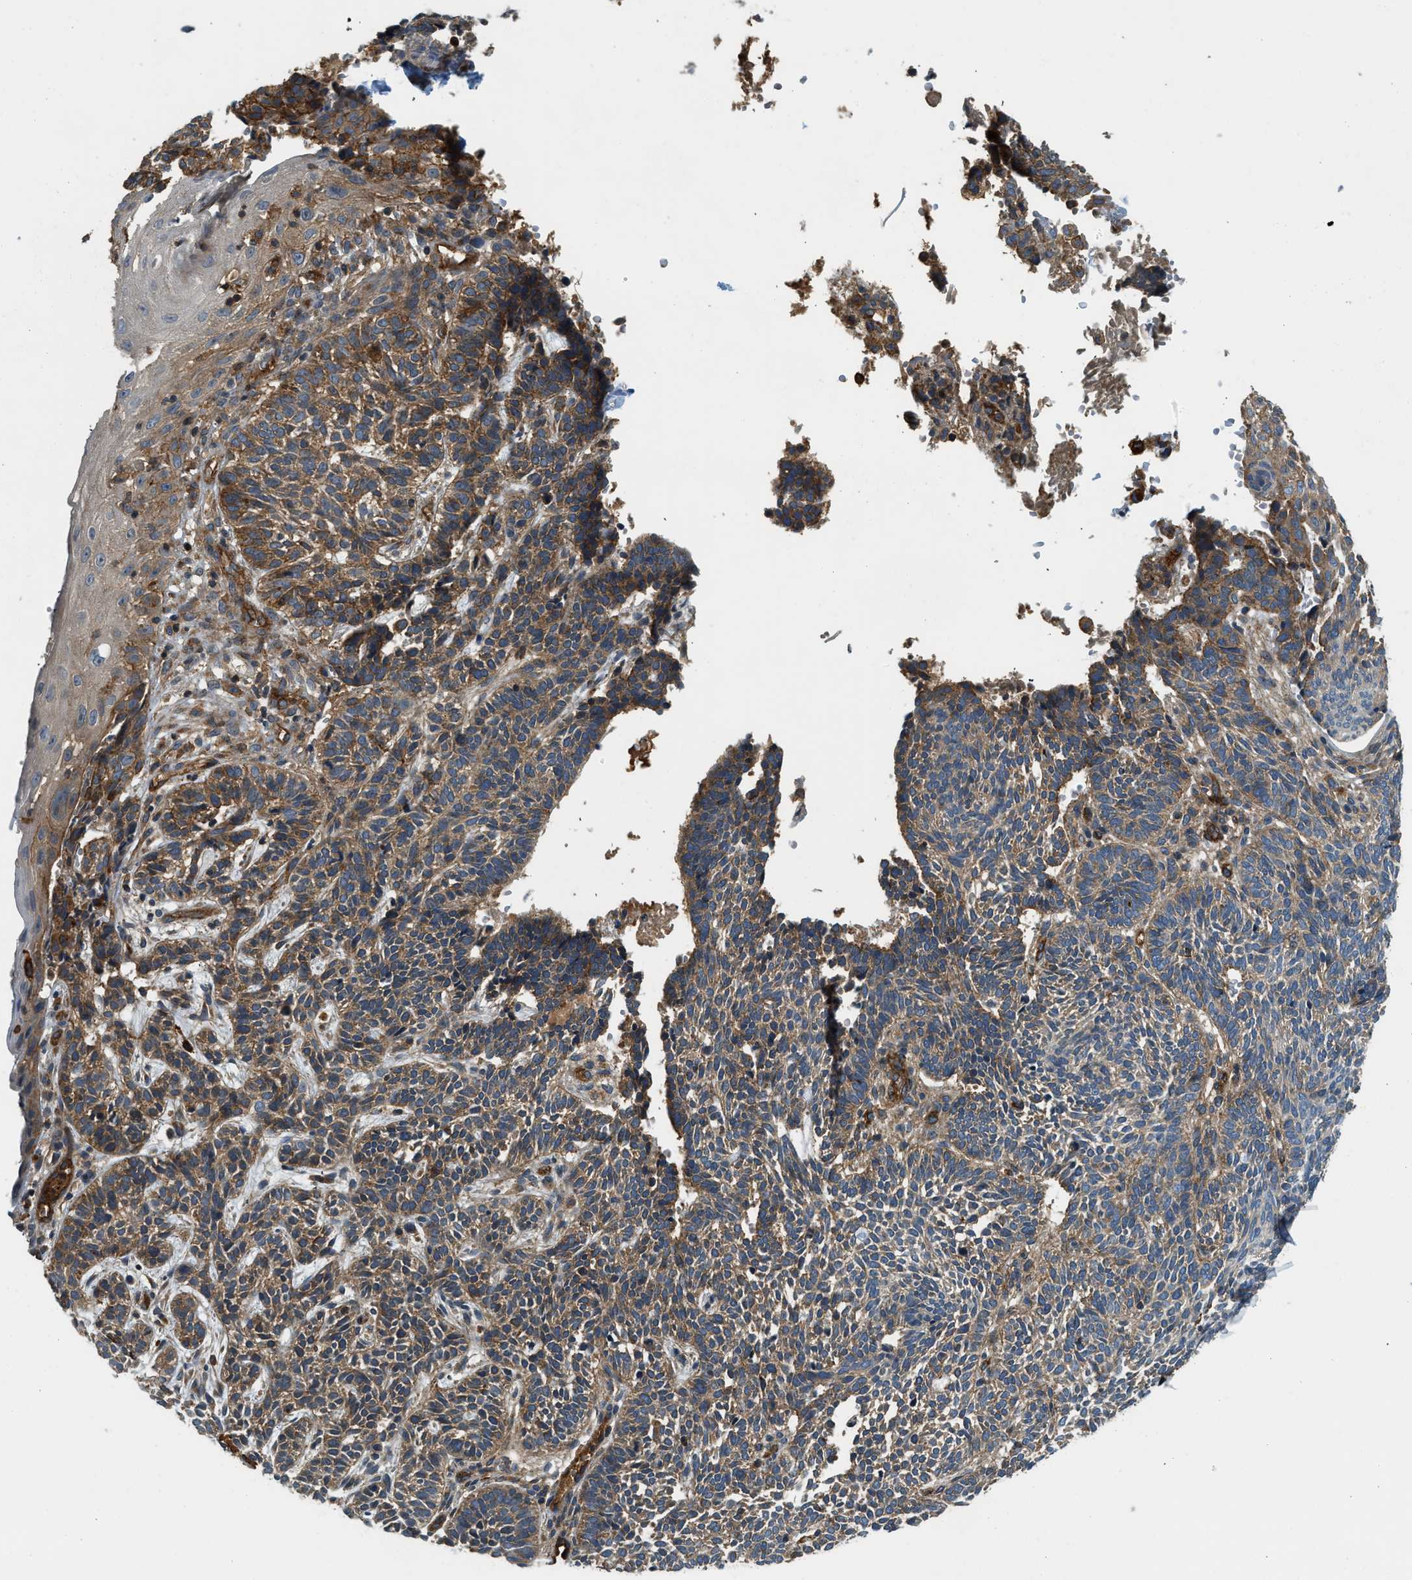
{"staining": {"intensity": "moderate", "quantity": ">75%", "location": "cytoplasmic/membranous"}, "tissue": "skin cancer", "cell_type": "Tumor cells", "image_type": "cancer", "snomed": [{"axis": "morphology", "description": "Normal tissue, NOS"}, {"axis": "morphology", "description": "Basal cell carcinoma"}, {"axis": "topography", "description": "Skin"}], "caption": "Human skin cancer (basal cell carcinoma) stained for a protein (brown) exhibits moderate cytoplasmic/membranous positive expression in approximately >75% of tumor cells.", "gene": "HIP1", "patient": {"sex": "male", "age": 87}}